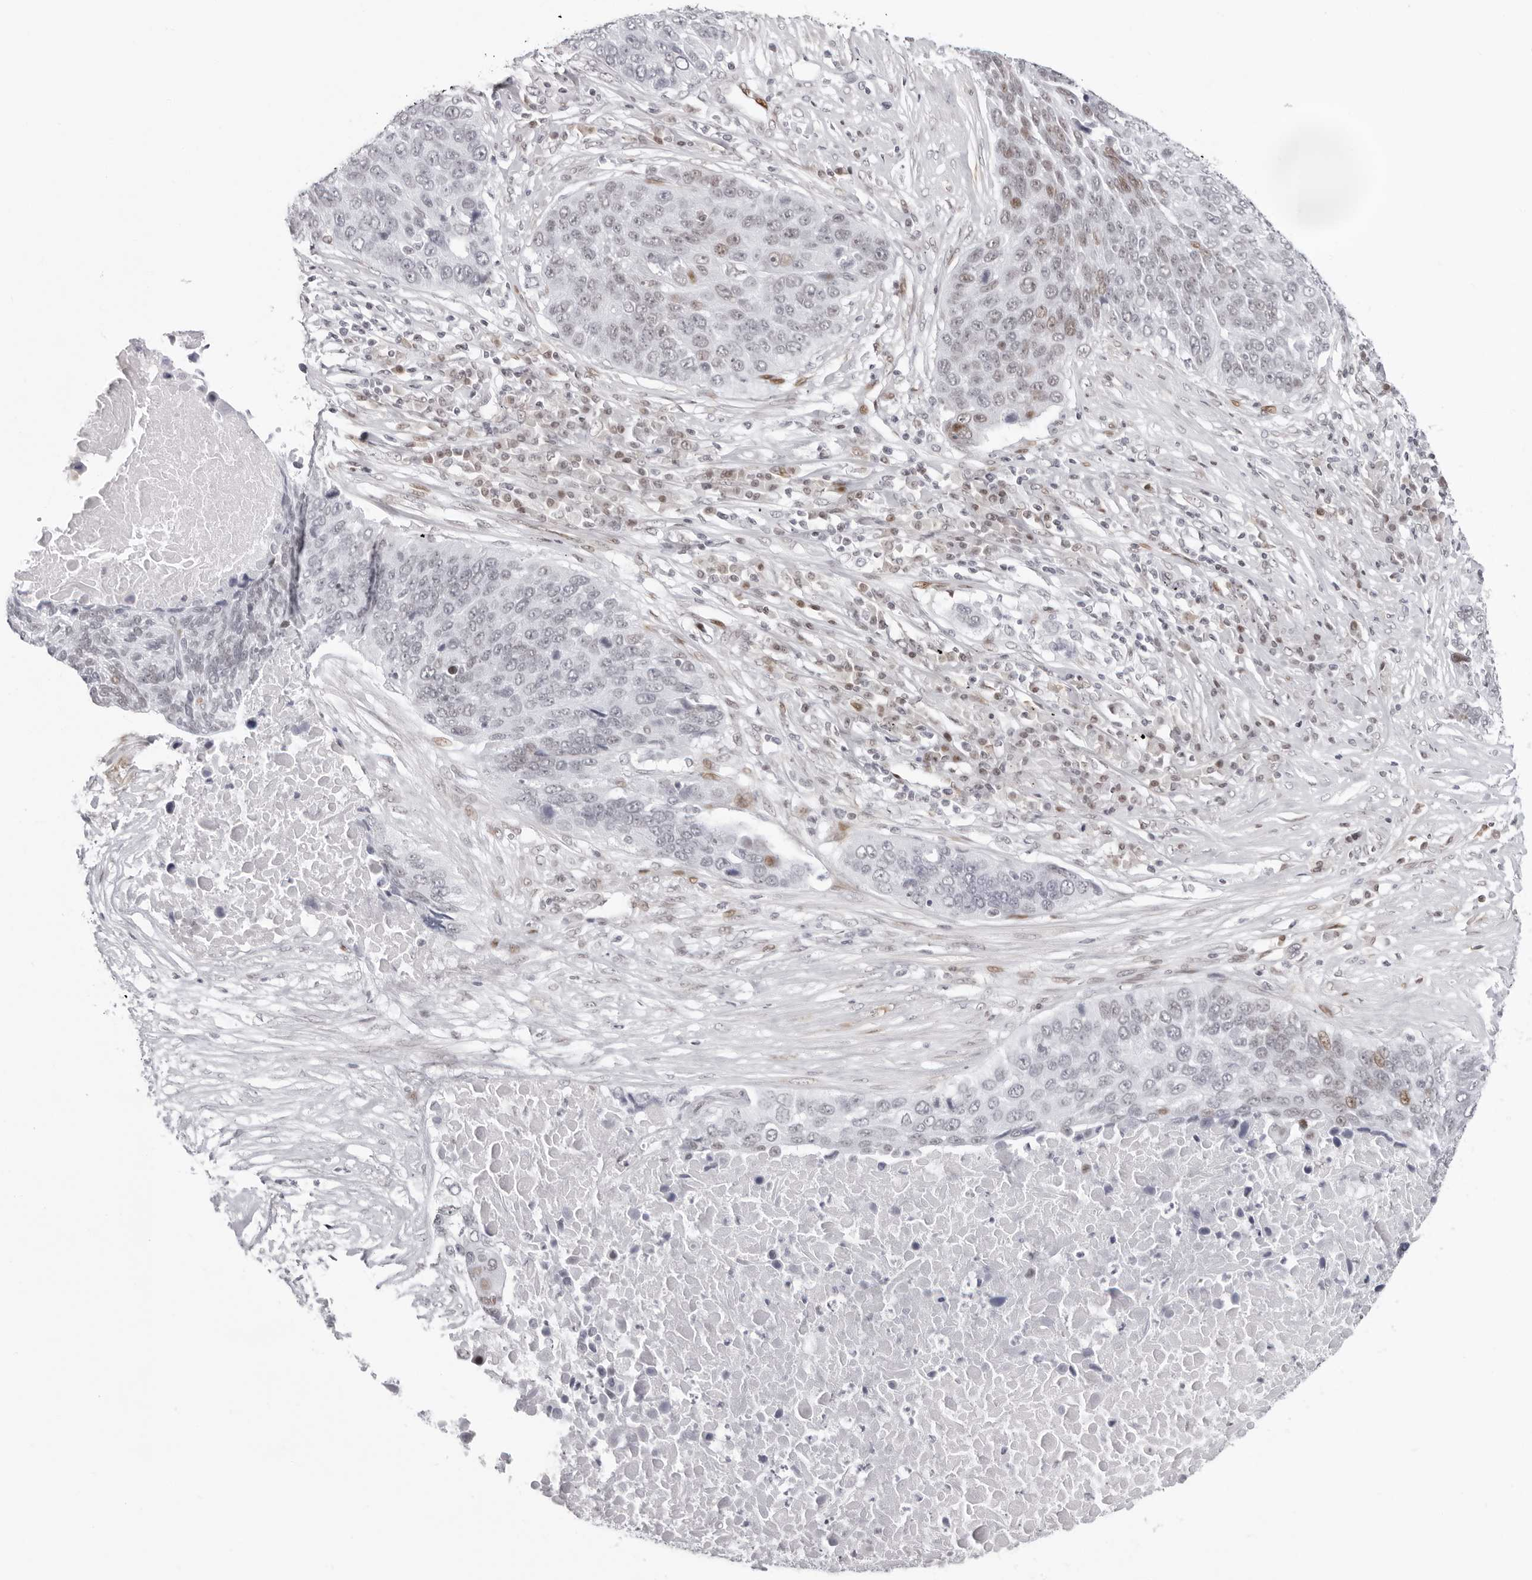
{"staining": {"intensity": "weak", "quantity": "<25%", "location": "nuclear"}, "tissue": "lung cancer", "cell_type": "Tumor cells", "image_type": "cancer", "snomed": [{"axis": "morphology", "description": "Squamous cell carcinoma, NOS"}, {"axis": "topography", "description": "Lung"}], "caption": "Tumor cells are negative for brown protein staining in lung cancer (squamous cell carcinoma).", "gene": "NTPCR", "patient": {"sex": "male", "age": 66}}